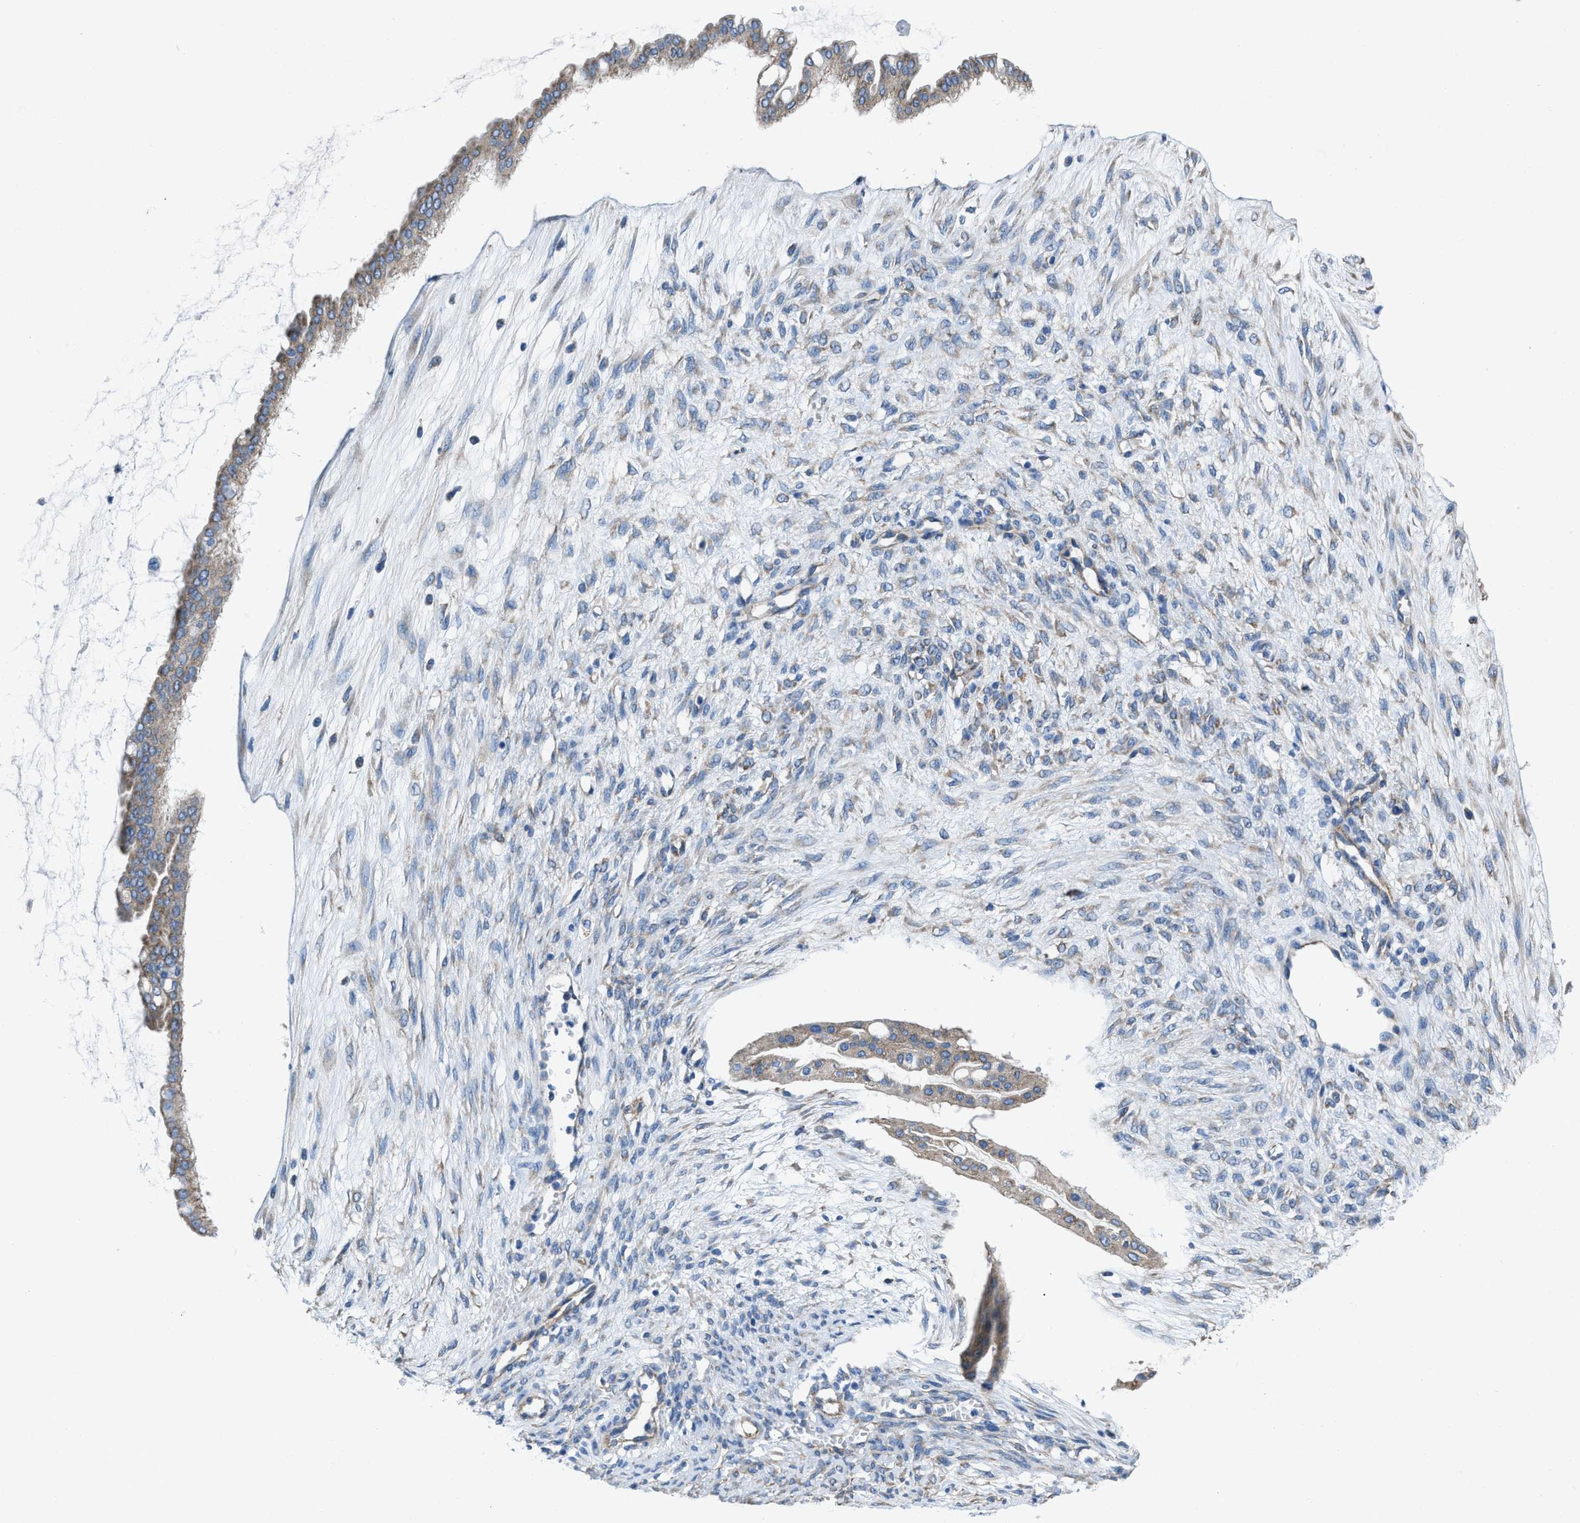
{"staining": {"intensity": "weak", "quantity": ">75%", "location": "cytoplasmic/membranous"}, "tissue": "ovarian cancer", "cell_type": "Tumor cells", "image_type": "cancer", "snomed": [{"axis": "morphology", "description": "Cystadenocarcinoma, mucinous, NOS"}, {"axis": "topography", "description": "Ovary"}], "caption": "Immunohistochemistry (DAB (3,3'-diaminobenzidine)) staining of ovarian cancer (mucinous cystadenocarcinoma) demonstrates weak cytoplasmic/membranous protein positivity in about >75% of tumor cells.", "gene": "DOLPP1", "patient": {"sex": "female", "age": 73}}